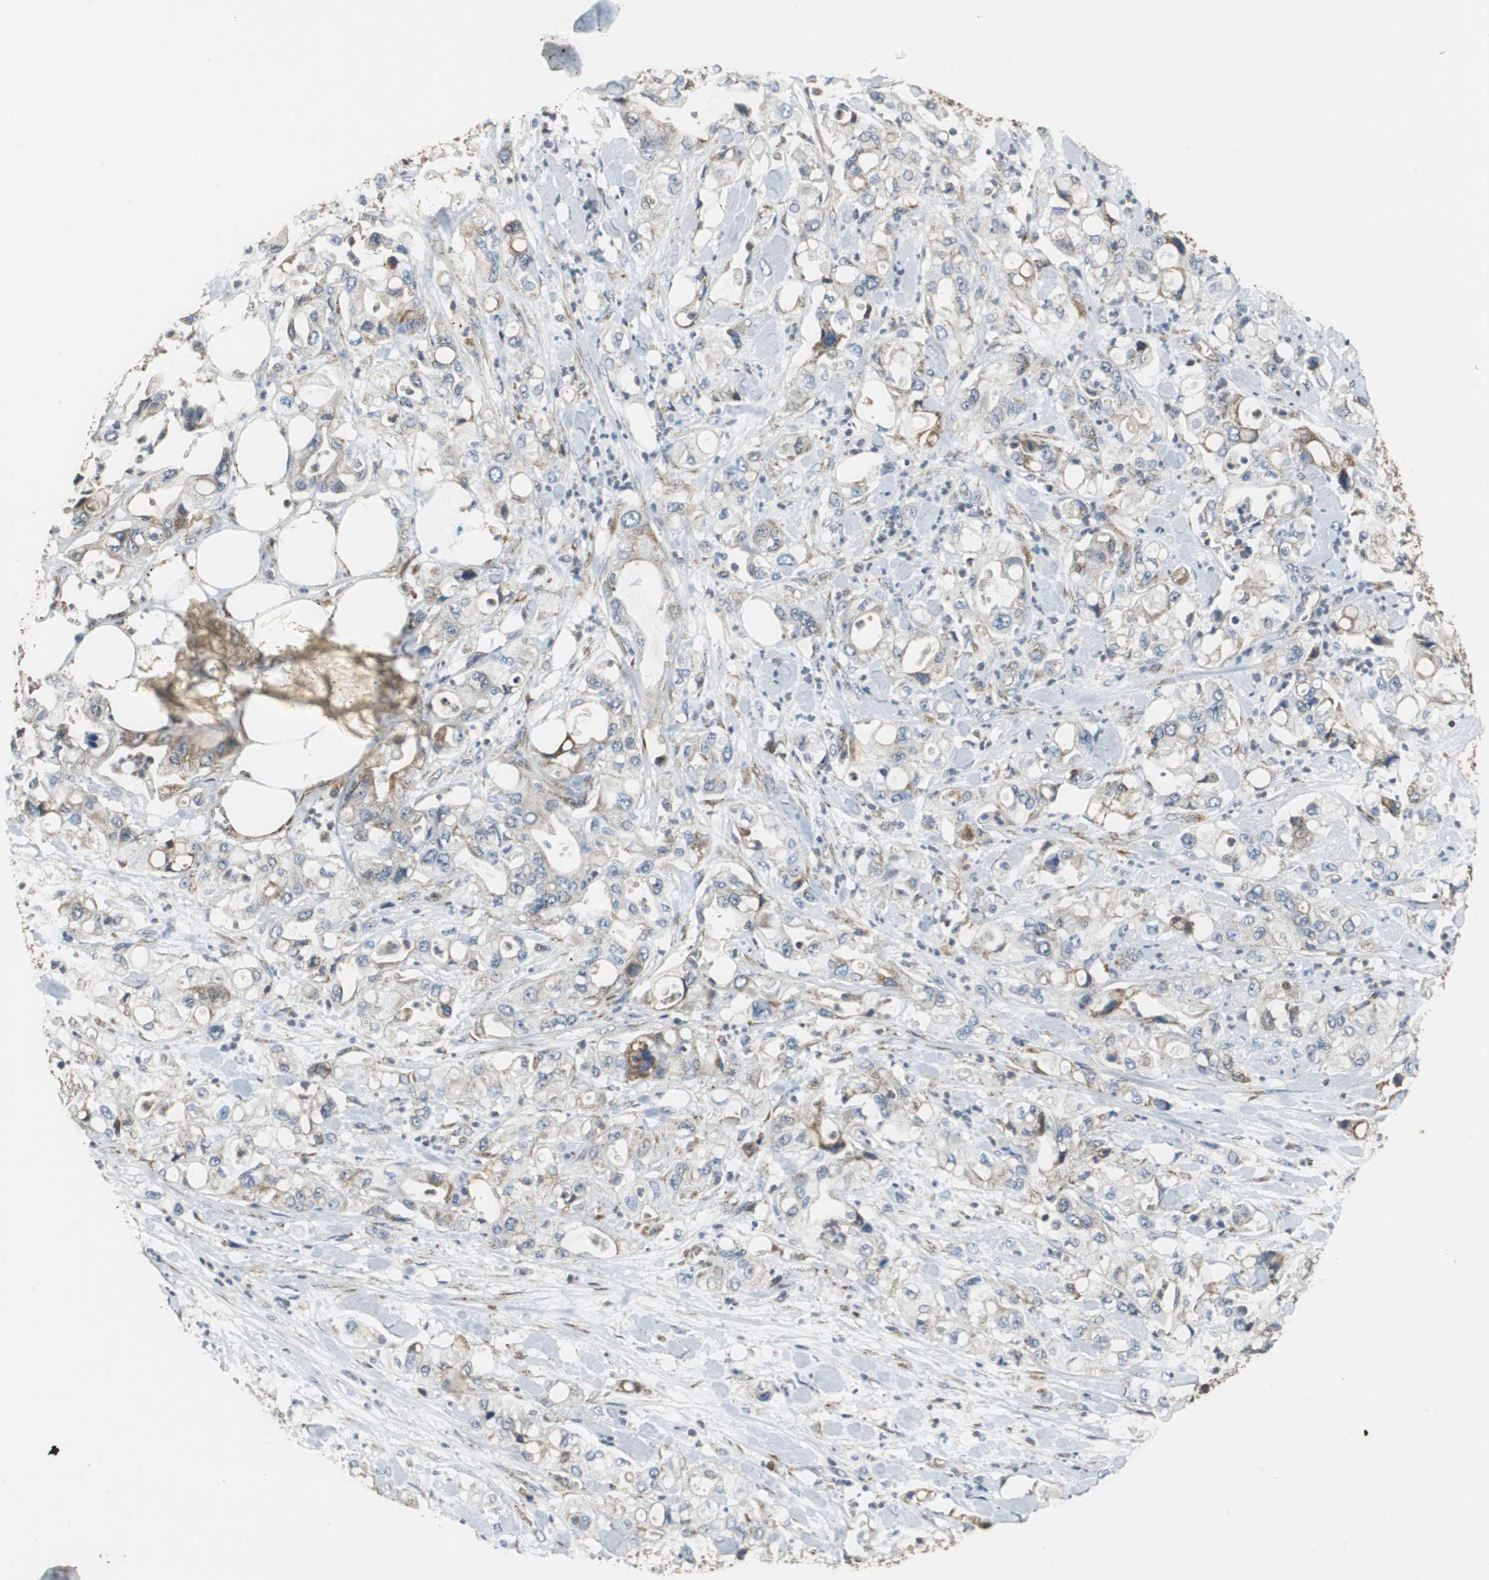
{"staining": {"intensity": "weak", "quantity": "<25%", "location": "cytoplasmic/membranous"}, "tissue": "pancreatic cancer", "cell_type": "Tumor cells", "image_type": "cancer", "snomed": [{"axis": "morphology", "description": "Adenocarcinoma, NOS"}, {"axis": "topography", "description": "Pancreas"}], "caption": "A histopathology image of human pancreatic cancer is negative for staining in tumor cells.", "gene": "NNT", "patient": {"sex": "male", "age": 70}}